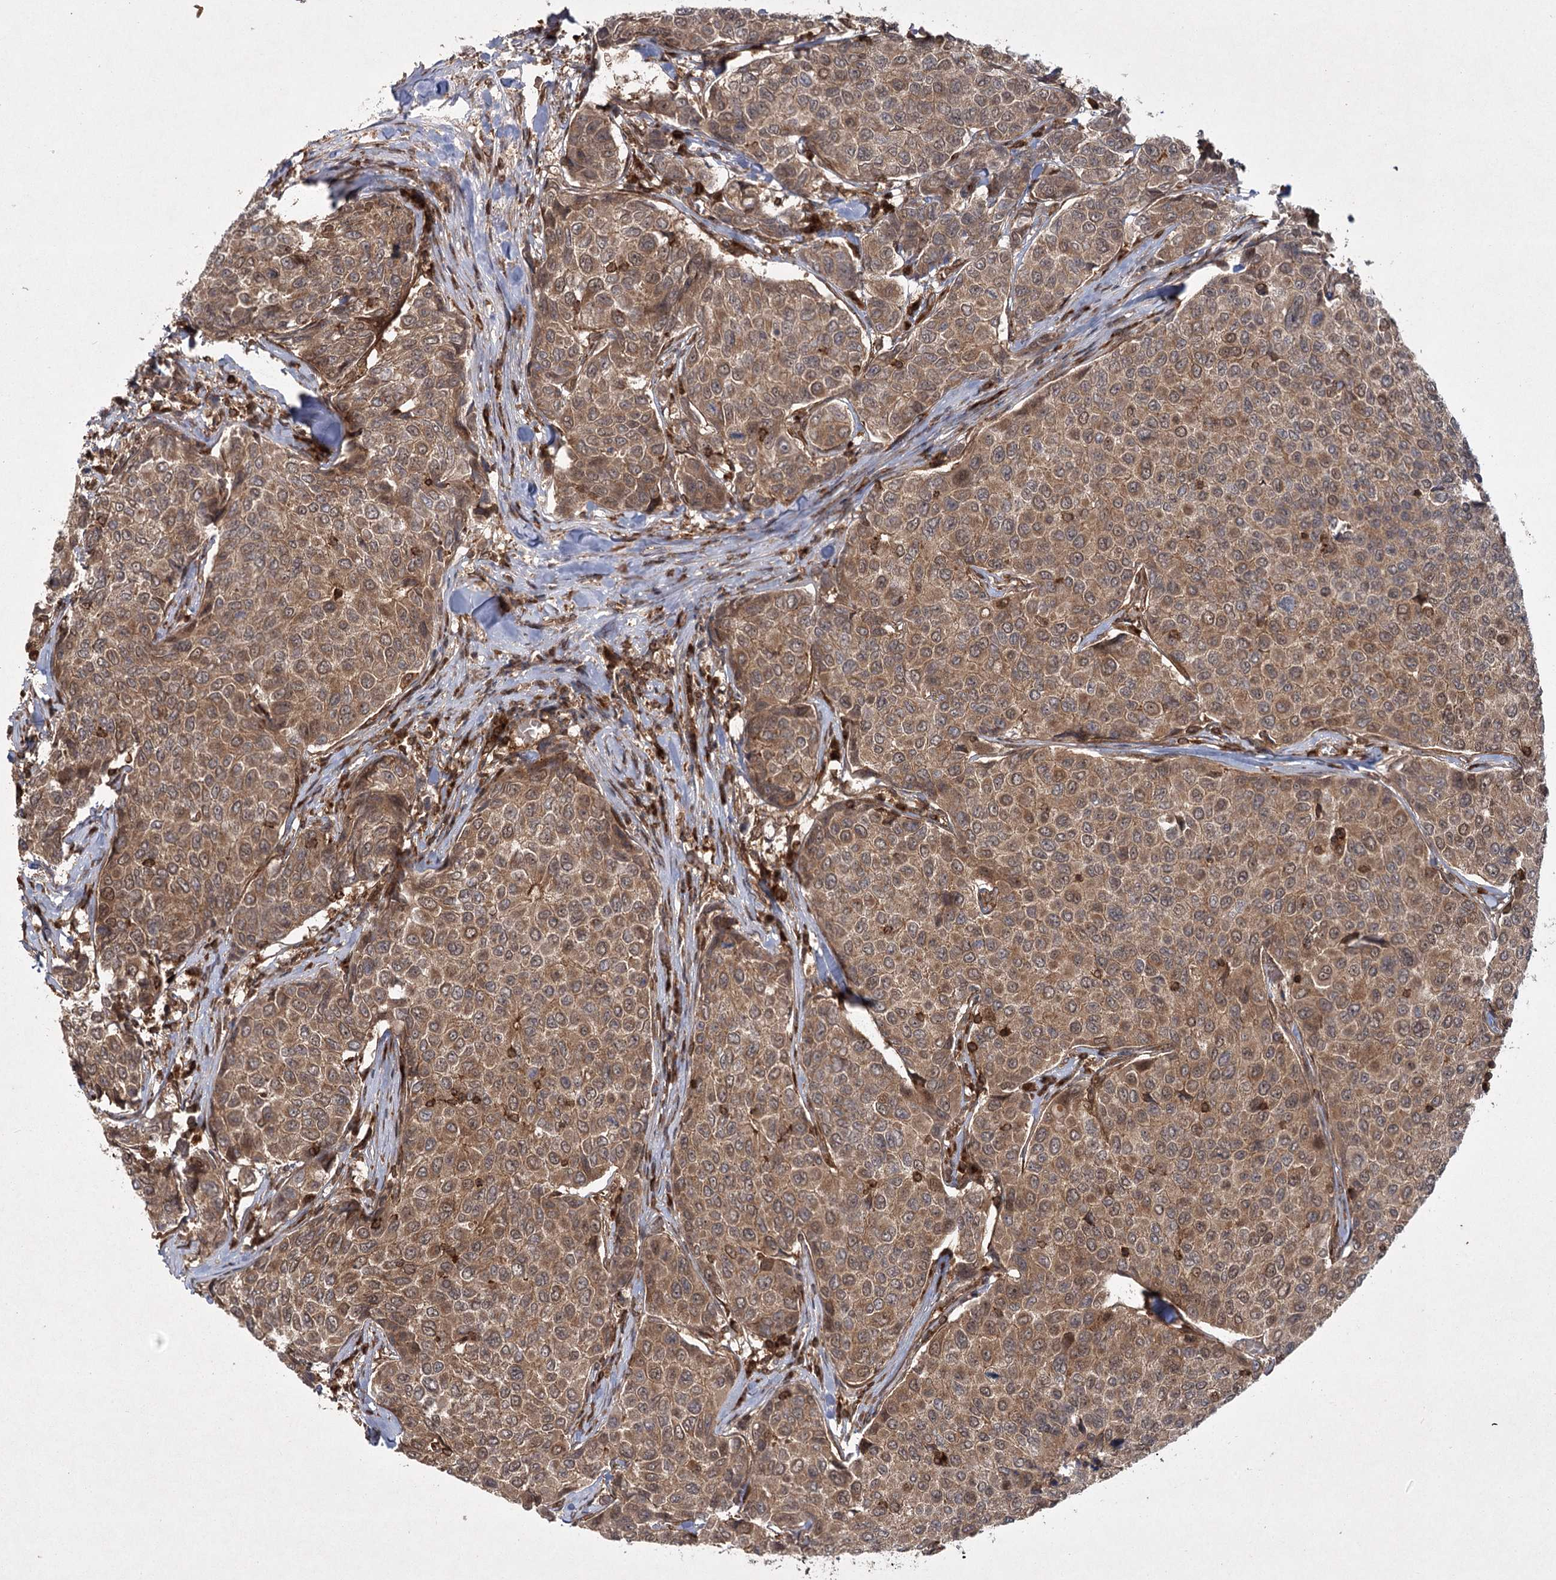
{"staining": {"intensity": "moderate", "quantity": ">75%", "location": "cytoplasmic/membranous,nuclear"}, "tissue": "breast cancer", "cell_type": "Tumor cells", "image_type": "cancer", "snomed": [{"axis": "morphology", "description": "Duct carcinoma"}, {"axis": "topography", "description": "Breast"}], "caption": "DAB (3,3'-diaminobenzidine) immunohistochemical staining of breast intraductal carcinoma exhibits moderate cytoplasmic/membranous and nuclear protein expression in approximately >75% of tumor cells.", "gene": "MDFIC", "patient": {"sex": "female", "age": 55}}